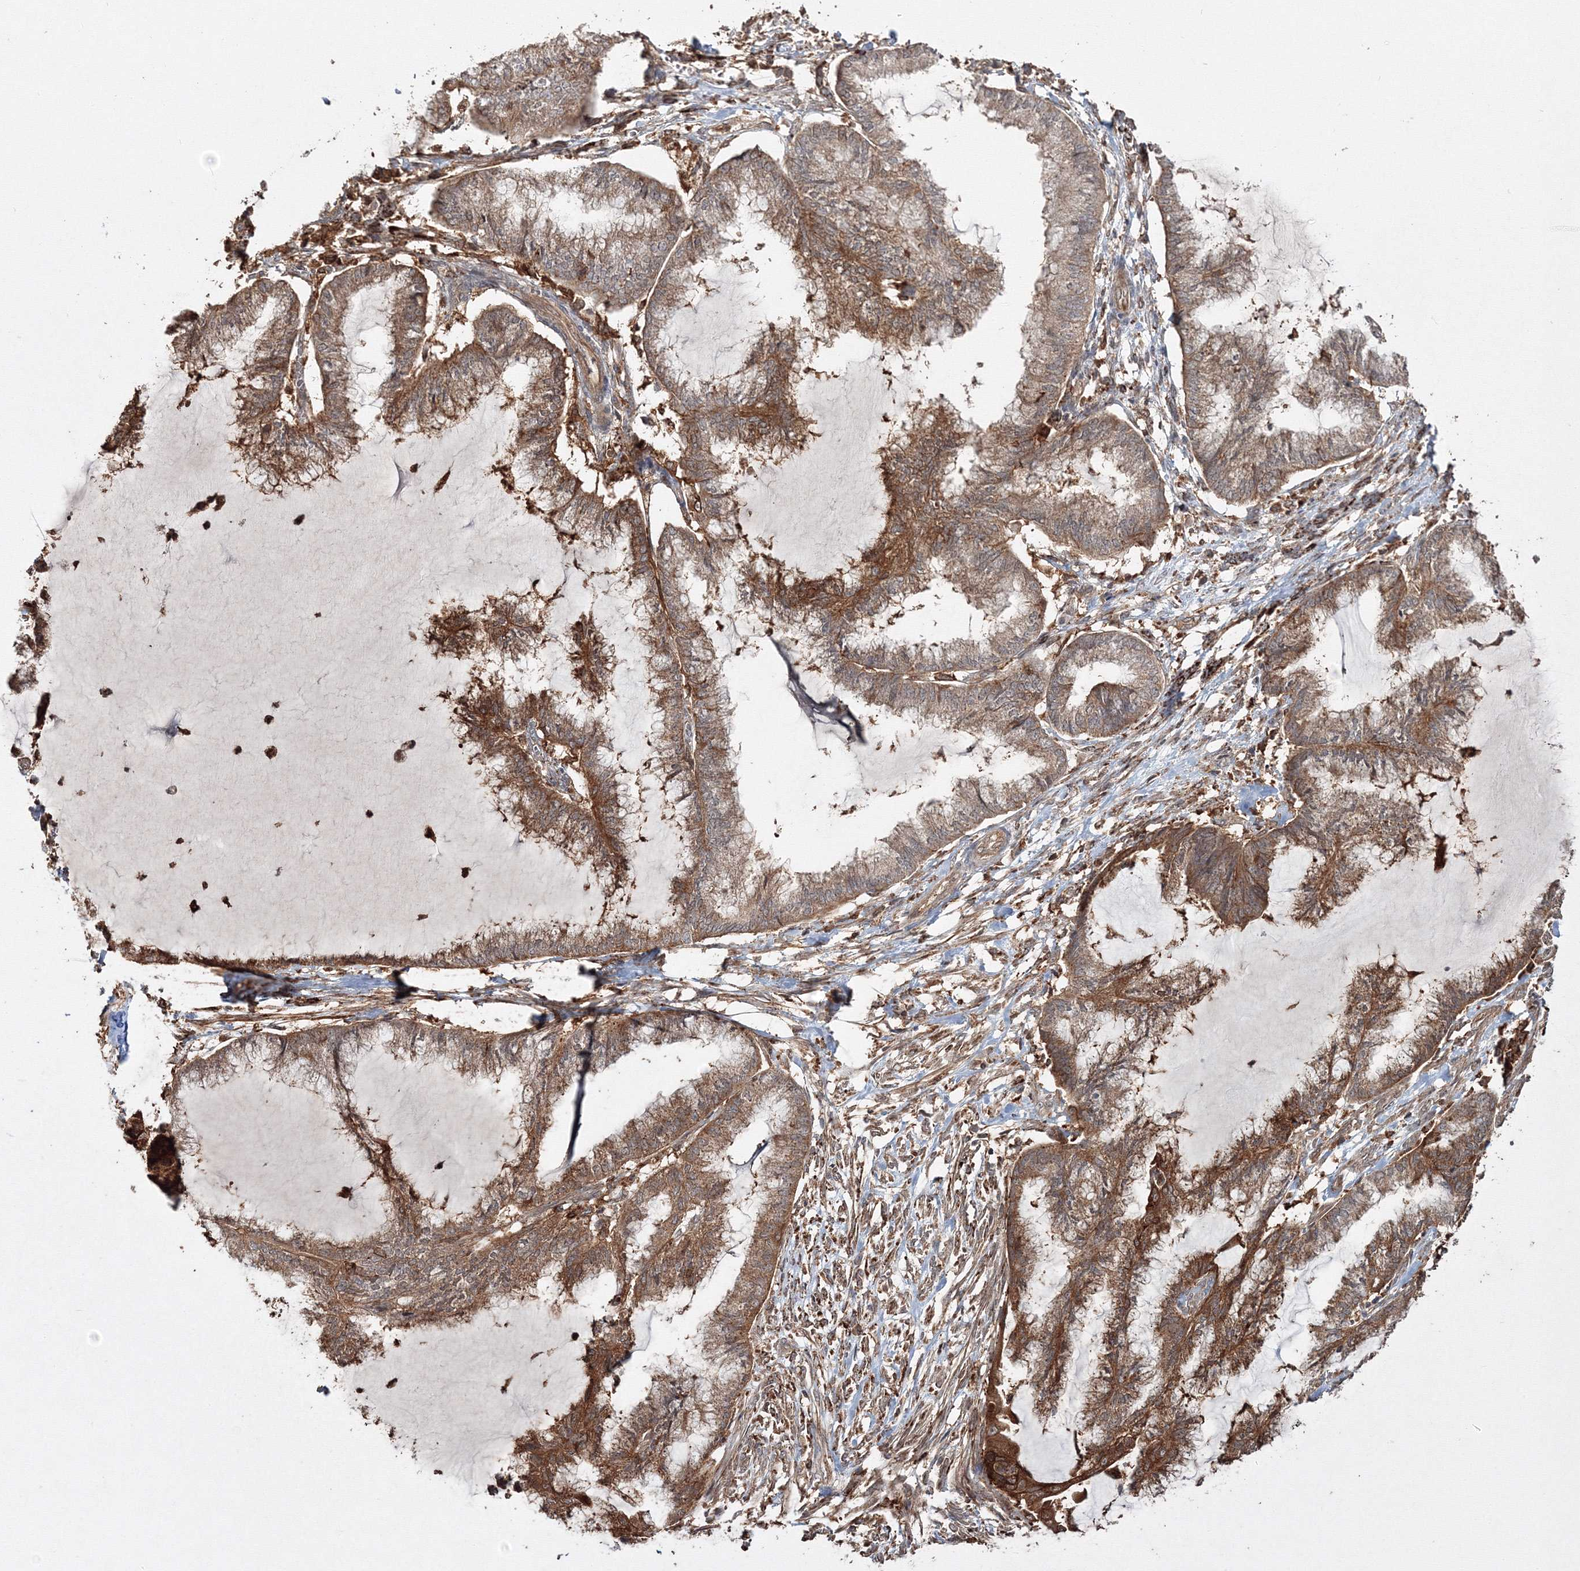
{"staining": {"intensity": "moderate", "quantity": ">75%", "location": "cytoplasmic/membranous"}, "tissue": "endometrial cancer", "cell_type": "Tumor cells", "image_type": "cancer", "snomed": [{"axis": "morphology", "description": "Adenocarcinoma, NOS"}, {"axis": "topography", "description": "Endometrium"}], "caption": "Immunohistochemical staining of endometrial adenocarcinoma reveals medium levels of moderate cytoplasmic/membranous protein expression in about >75% of tumor cells.", "gene": "DDO", "patient": {"sex": "female", "age": 86}}